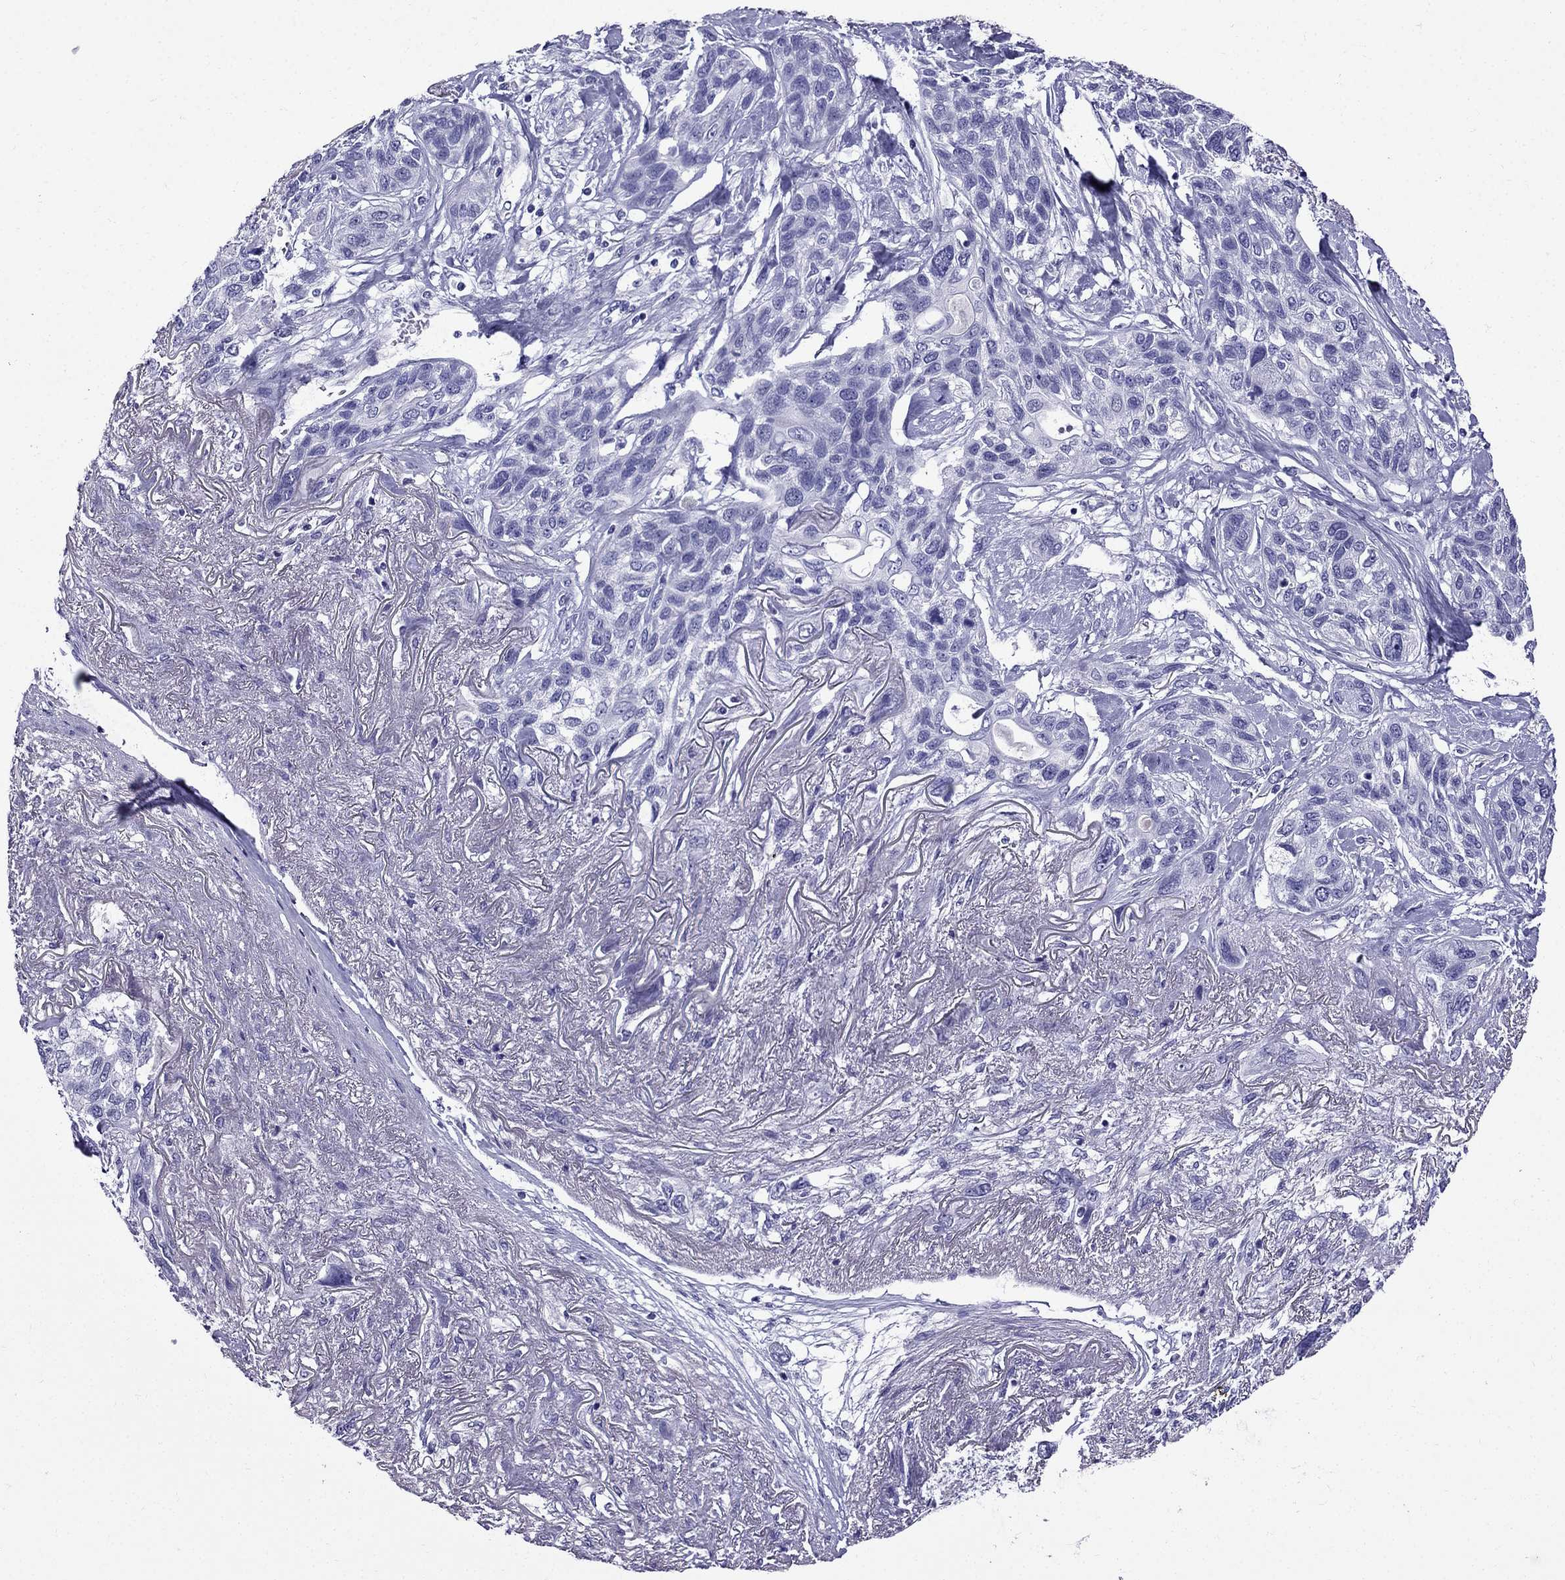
{"staining": {"intensity": "negative", "quantity": "none", "location": "none"}, "tissue": "lung cancer", "cell_type": "Tumor cells", "image_type": "cancer", "snomed": [{"axis": "morphology", "description": "Squamous cell carcinoma, NOS"}, {"axis": "topography", "description": "Lung"}], "caption": "An image of lung cancer stained for a protein shows no brown staining in tumor cells. (Stains: DAB (3,3'-diaminobenzidine) immunohistochemistry with hematoxylin counter stain, Microscopy: brightfield microscopy at high magnification).", "gene": "ERC2", "patient": {"sex": "female", "age": 70}}